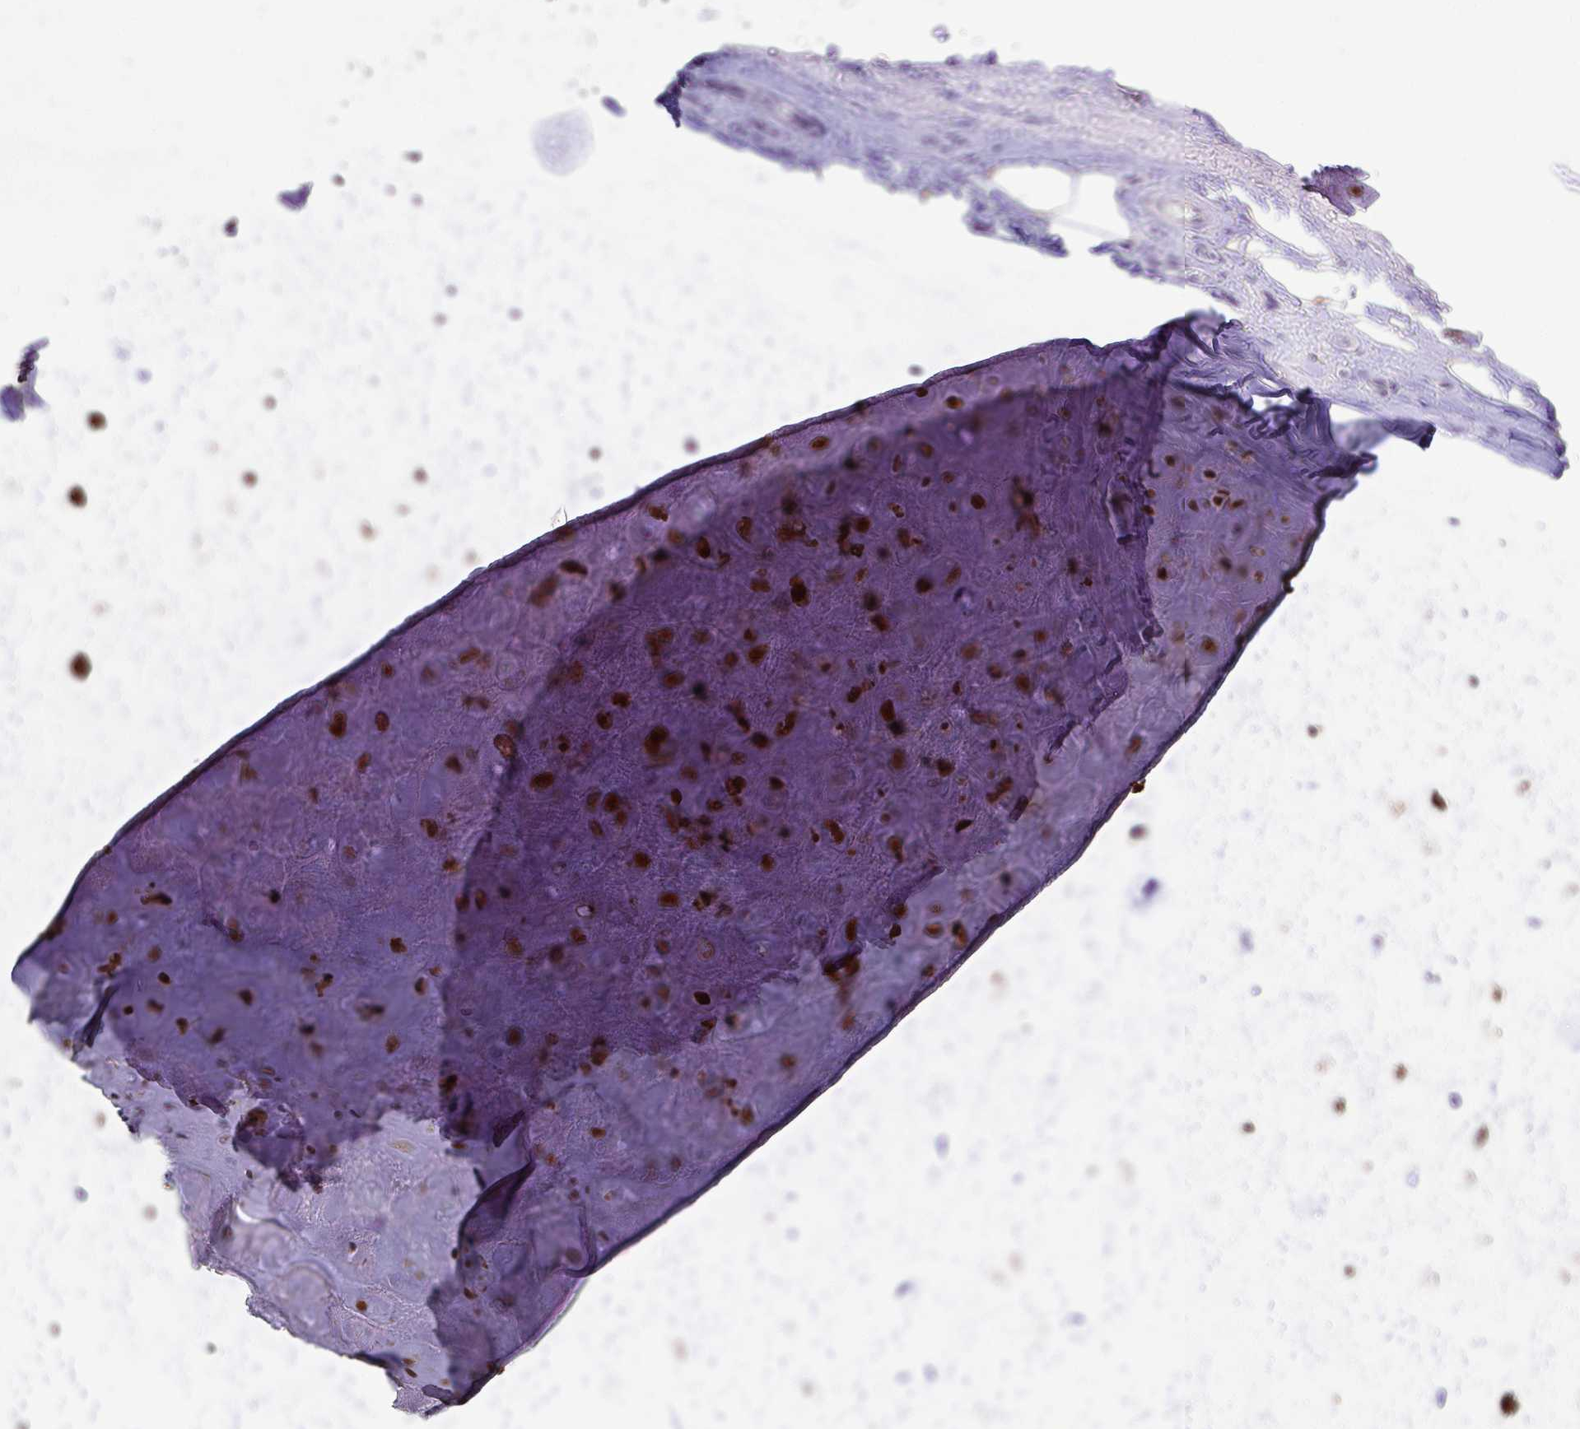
{"staining": {"intensity": "strong", "quantity": "25%-75%", "location": "cytoplasmic/membranous,nuclear"}, "tissue": "soft tissue", "cell_type": "Chondrocytes", "image_type": "normal", "snomed": [{"axis": "morphology", "description": "Normal tissue, NOS"}, {"axis": "topography", "description": "Cartilage tissue"}], "caption": "Immunohistochemical staining of normal soft tissue shows 25%-75% levels of strong cytoplasmic/membranous,nuclear protein positivity in approximately 25%-75% of chondrocytes. Using DAB (3,3'-diaminobenzidine) (brown) and hematoxylin (blue) stains, captured at high magnification using brightfield microscopy.", "gene": "IDH1", "patient": {"sex": "male", "age": 65}}